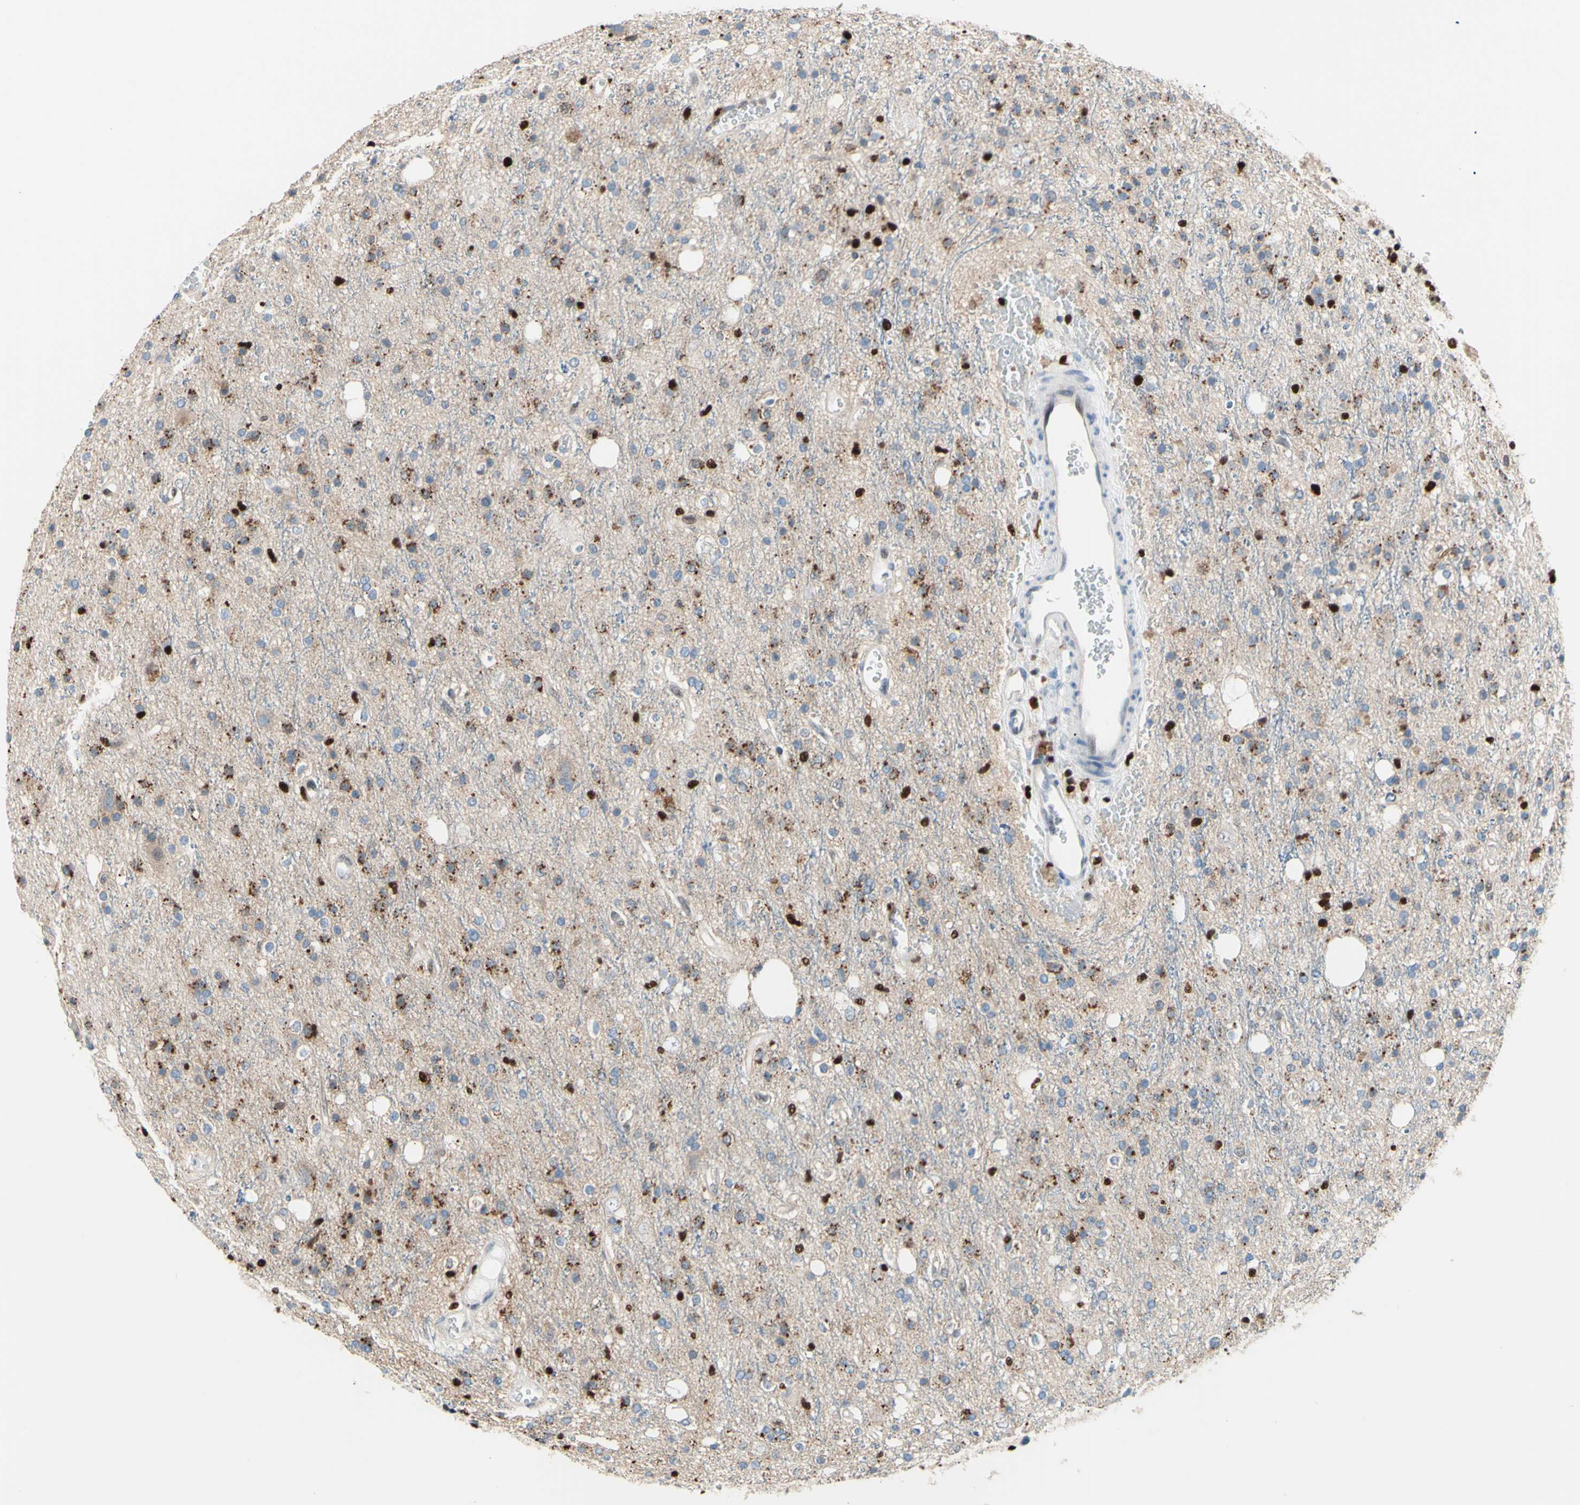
{"staining": {"intensity": "moderate", "quantity": "25%-75%", "location": "cytoplasmic/membranous"}, "tissue": "glioma", "cell_type": "Tumor cells", "image_type": "cancer", "snomed": [{"axis": "morphology", "description": "Glioma, malignant, High grade"}, {"axis": "topography", "description": "Brain"}], "caption": "Immunohistochemical staining of human malignant high-grade glioma displays moderate cytoplasmic/membranous protein positivity in about 25%-75% of tumor cells. The staining was performed using DAB (3,3'-diaminobenzidine) to visualize the protein expression in brown, while the nuclei were stained in blue with hematoxylin (Magnification: 20x).", "gene": "EED", "patient": {"sex": "male", "age": 47}}